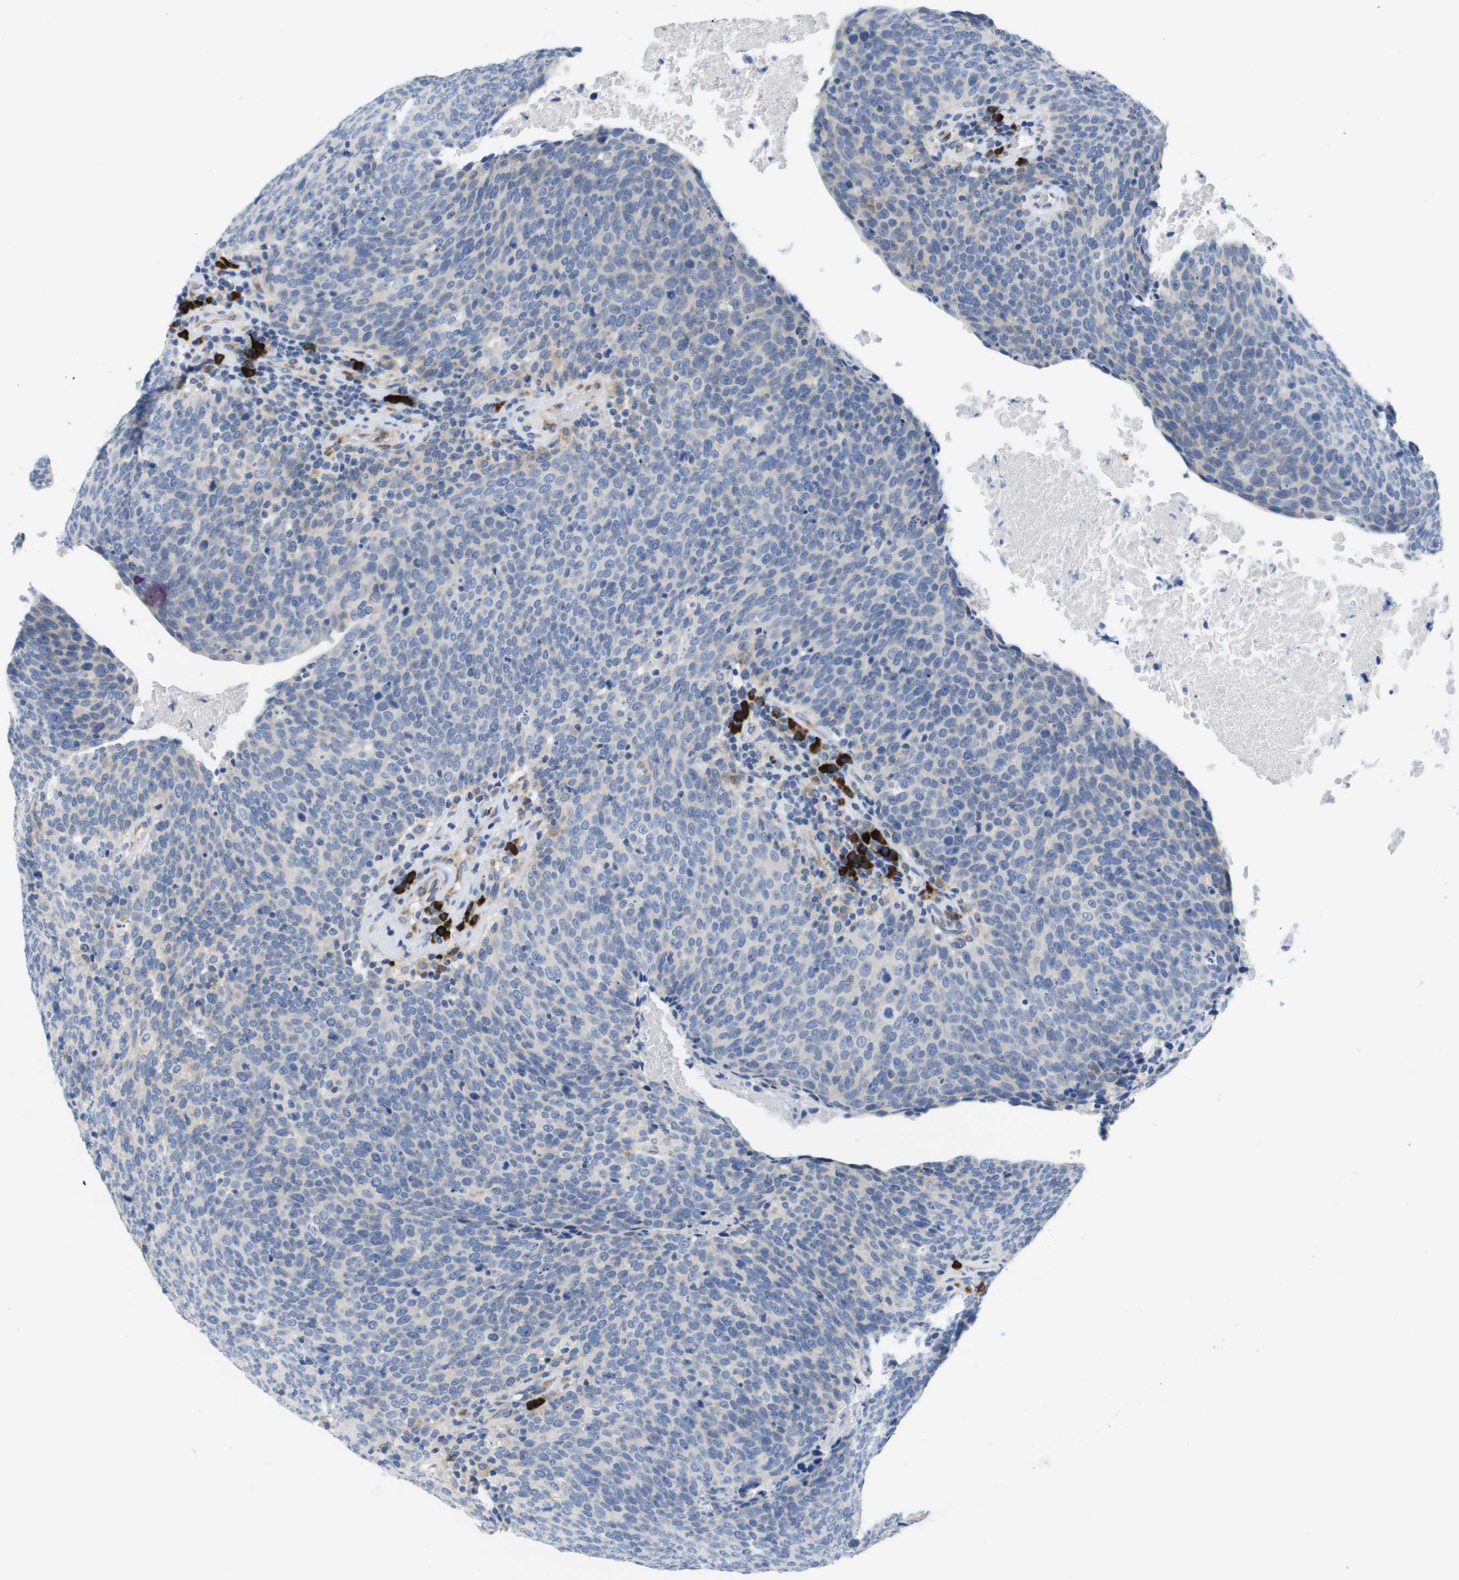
{"staining": {"intensity": "negative", "quantity": "none", "location": "none"}, "tissue": "head and neck cancer", "cell_type": "Tumor cells", "image_type": "cancer", "snomed": [{"axis": "morphology", "description": "Squamous cell carcinoma, NOS"}, {"axis": "morphology", "description": "Squamous cell carcinoma, metastatic, NOS"}, {"axis": "topography", "description": "Lymph node"}, {"axis": "topography", "description": "Head-Neck"}], "caption": "Tumor cells show no significant positivity in metastatic squamous cell carcinoma (head and neck). Brightfield microscopy of immunohistochemistry stained with DAB (brown) and hematoxylin (blue), captured at high magnification.", "gene": "CD3G", "patient": {"sex": "male", "age": 62}}